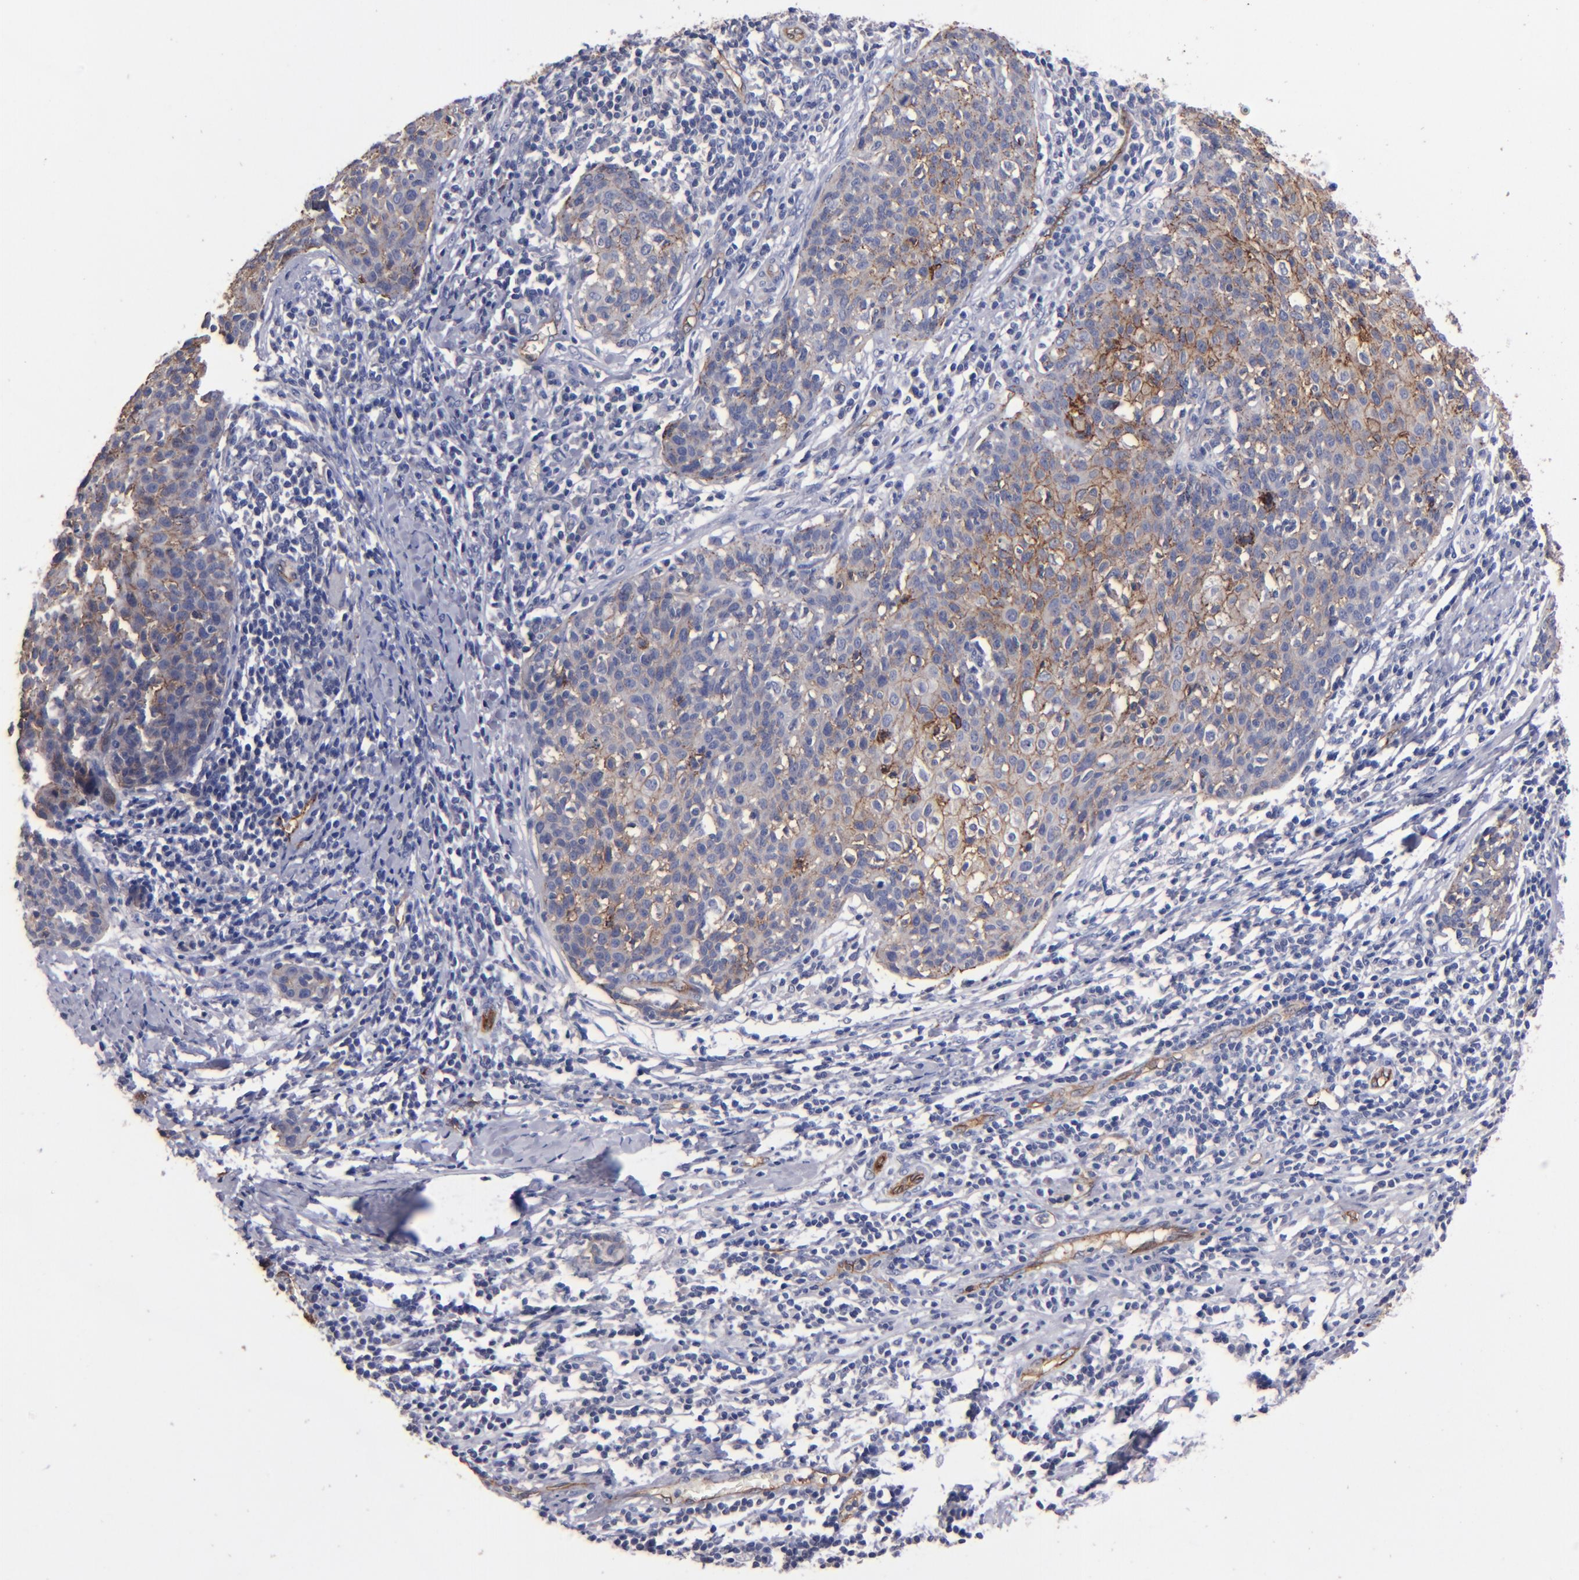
{"staining": {"intensity": "moderate", "quantity": "25%-75%", "location": "cytoplasmic/membranous"}, "tissue": "cervical cancer", "cell_type": "Tumor cells", "image_type": "cancer", "snomed": [{"axis": "morphology", "description": "Squamous cell carcinoma, NOS"}, {"axis": "topography", "description": "Cervix"}], "caption": "Squamous cell carcinoma (cervical) stained with immunohistochemistry (IHC) exhibits moderate cytoplasmic/membranous staining in approximately 25%-75% of tumor cells.", "gene": "CLDN5", "patient": {"sex": "female", "age": 38}}